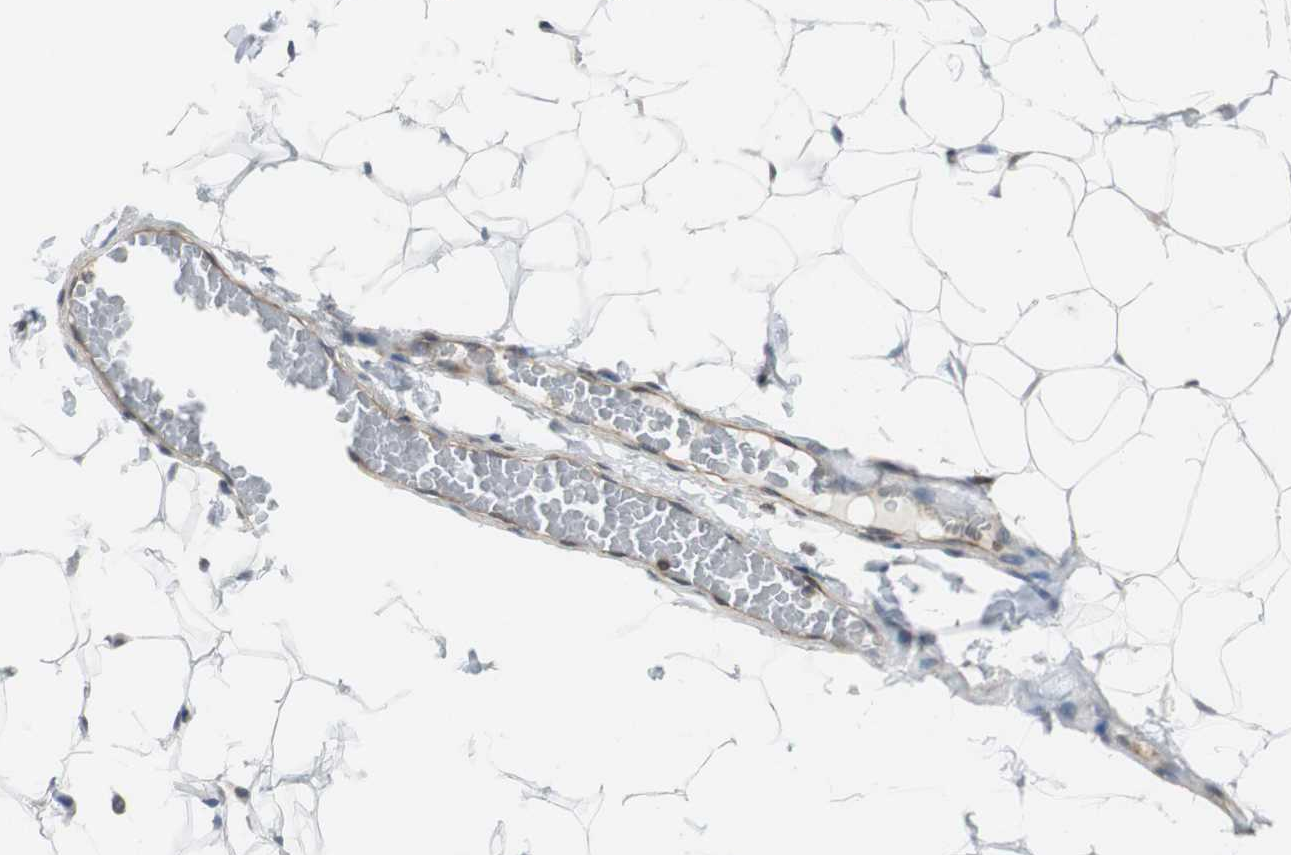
{"staining": {"intensity": "negative", "quantity": "none", "location": "none"}, "tissue": "adipose tissue", "cell_type": "Adipocytes", "image_type": "normal", "snomed": [{"axis": "morphology", "description": "Normal tissue, NOS"}, {"axis": "topography", "description": "Soft tissue"}], "caption": "High power microscopy histopathology image of an immunohistochemistry (IHC) histopathology image of benign adipose tissue, revealing no significant positivity in adipocytes.", "gene": "ARPC3", "patient": {"sex": "male", "age": 26}}